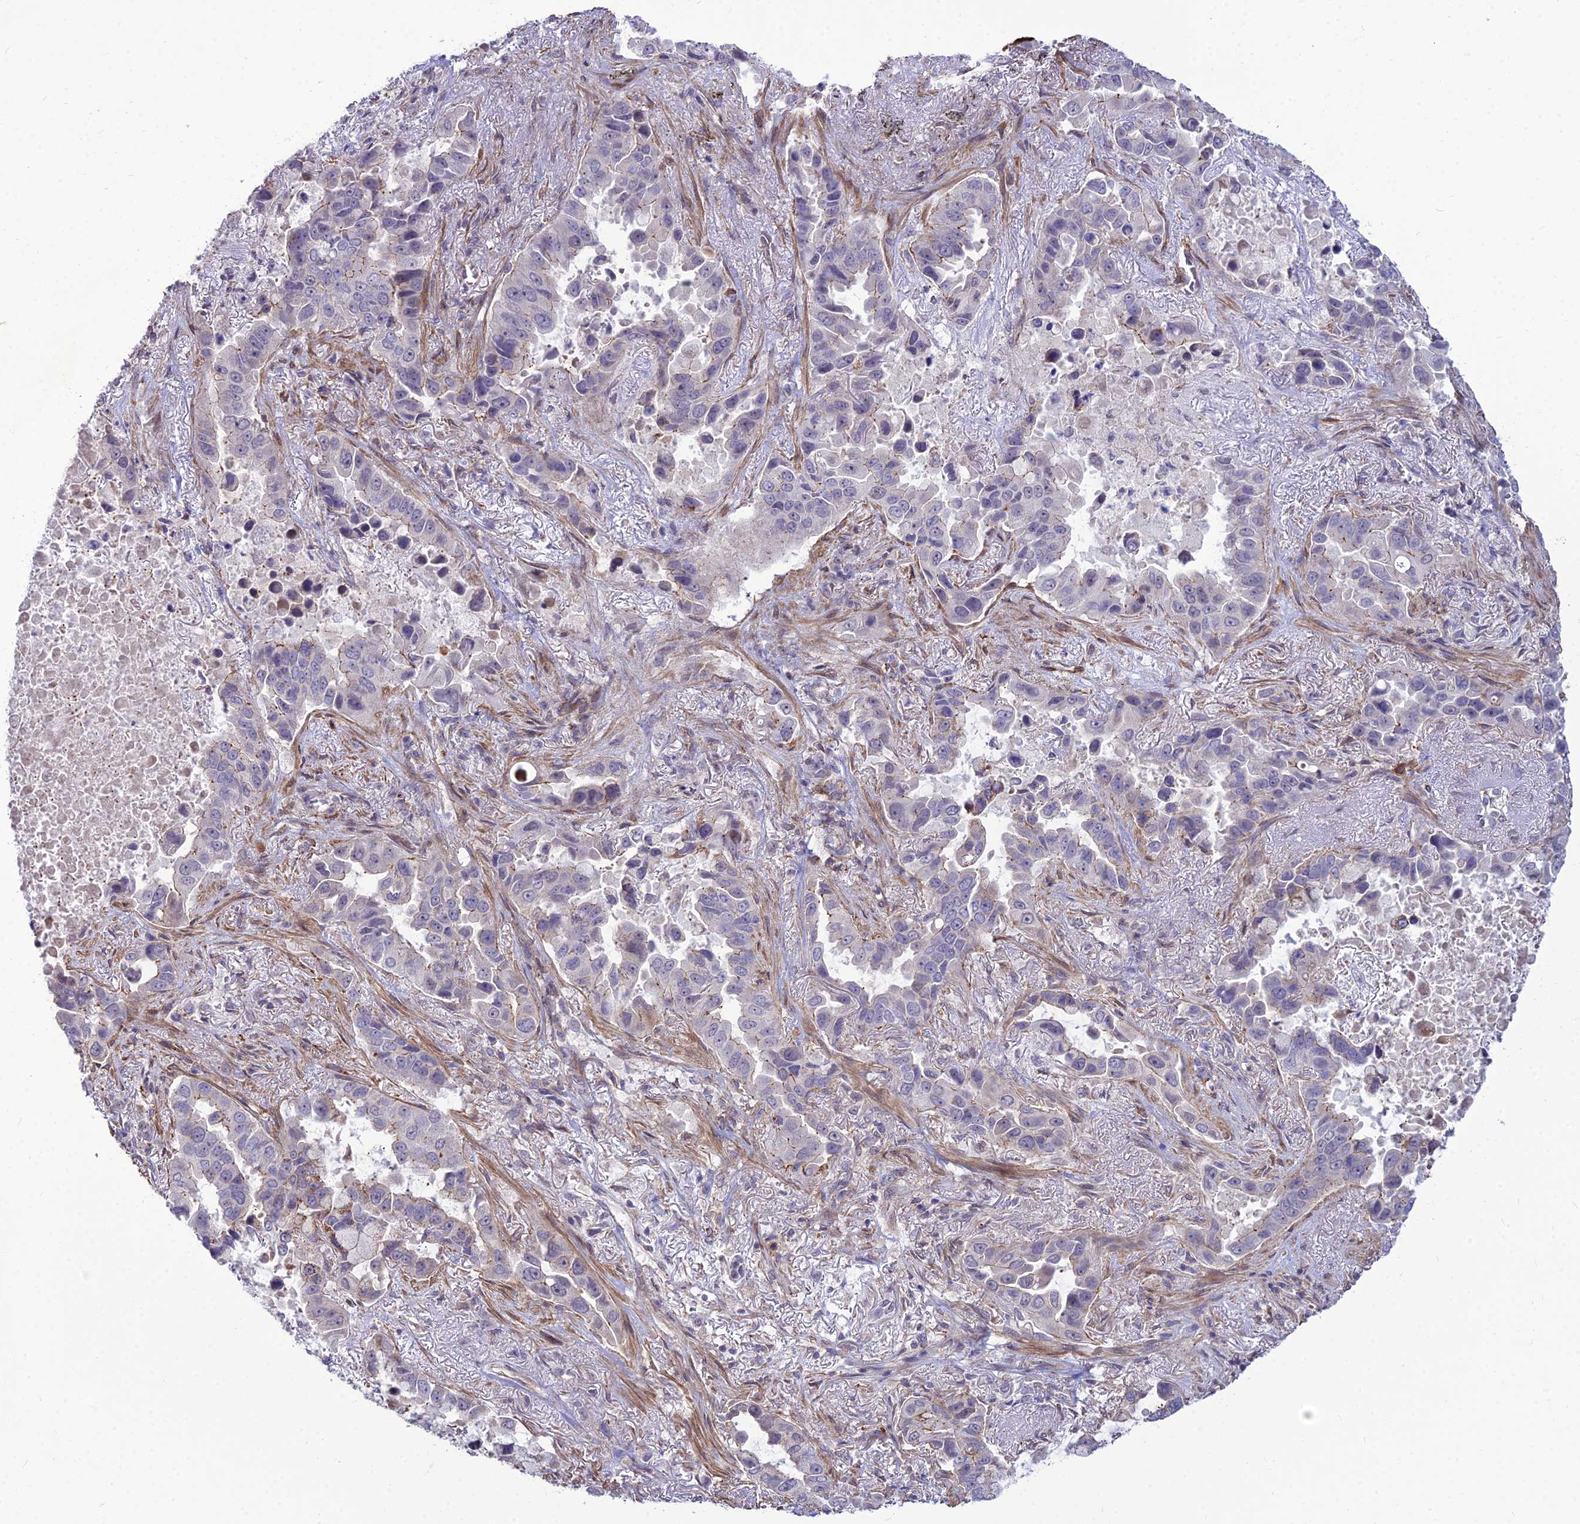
{"staining": {"intensity": "negative", "quantity": "none", "location": "none"}, "tissue": "lung cancer", "cell_type": "Tumor cells", "image_type": "cancer", "snomed": [{"axis": "morphology", "description": "Adenocarcinoma, NOS"}, {"axis": "topography", "description": "Lung"}], "caption": "Immunohistochemistry (IHC) of human lung adenocarcinoma displays no positivity in tumor cells. (IHC, brightfield microscopy, high magnification).", "gene": "TSPYL2", "patient": {"sex": "male", "age": 64}}